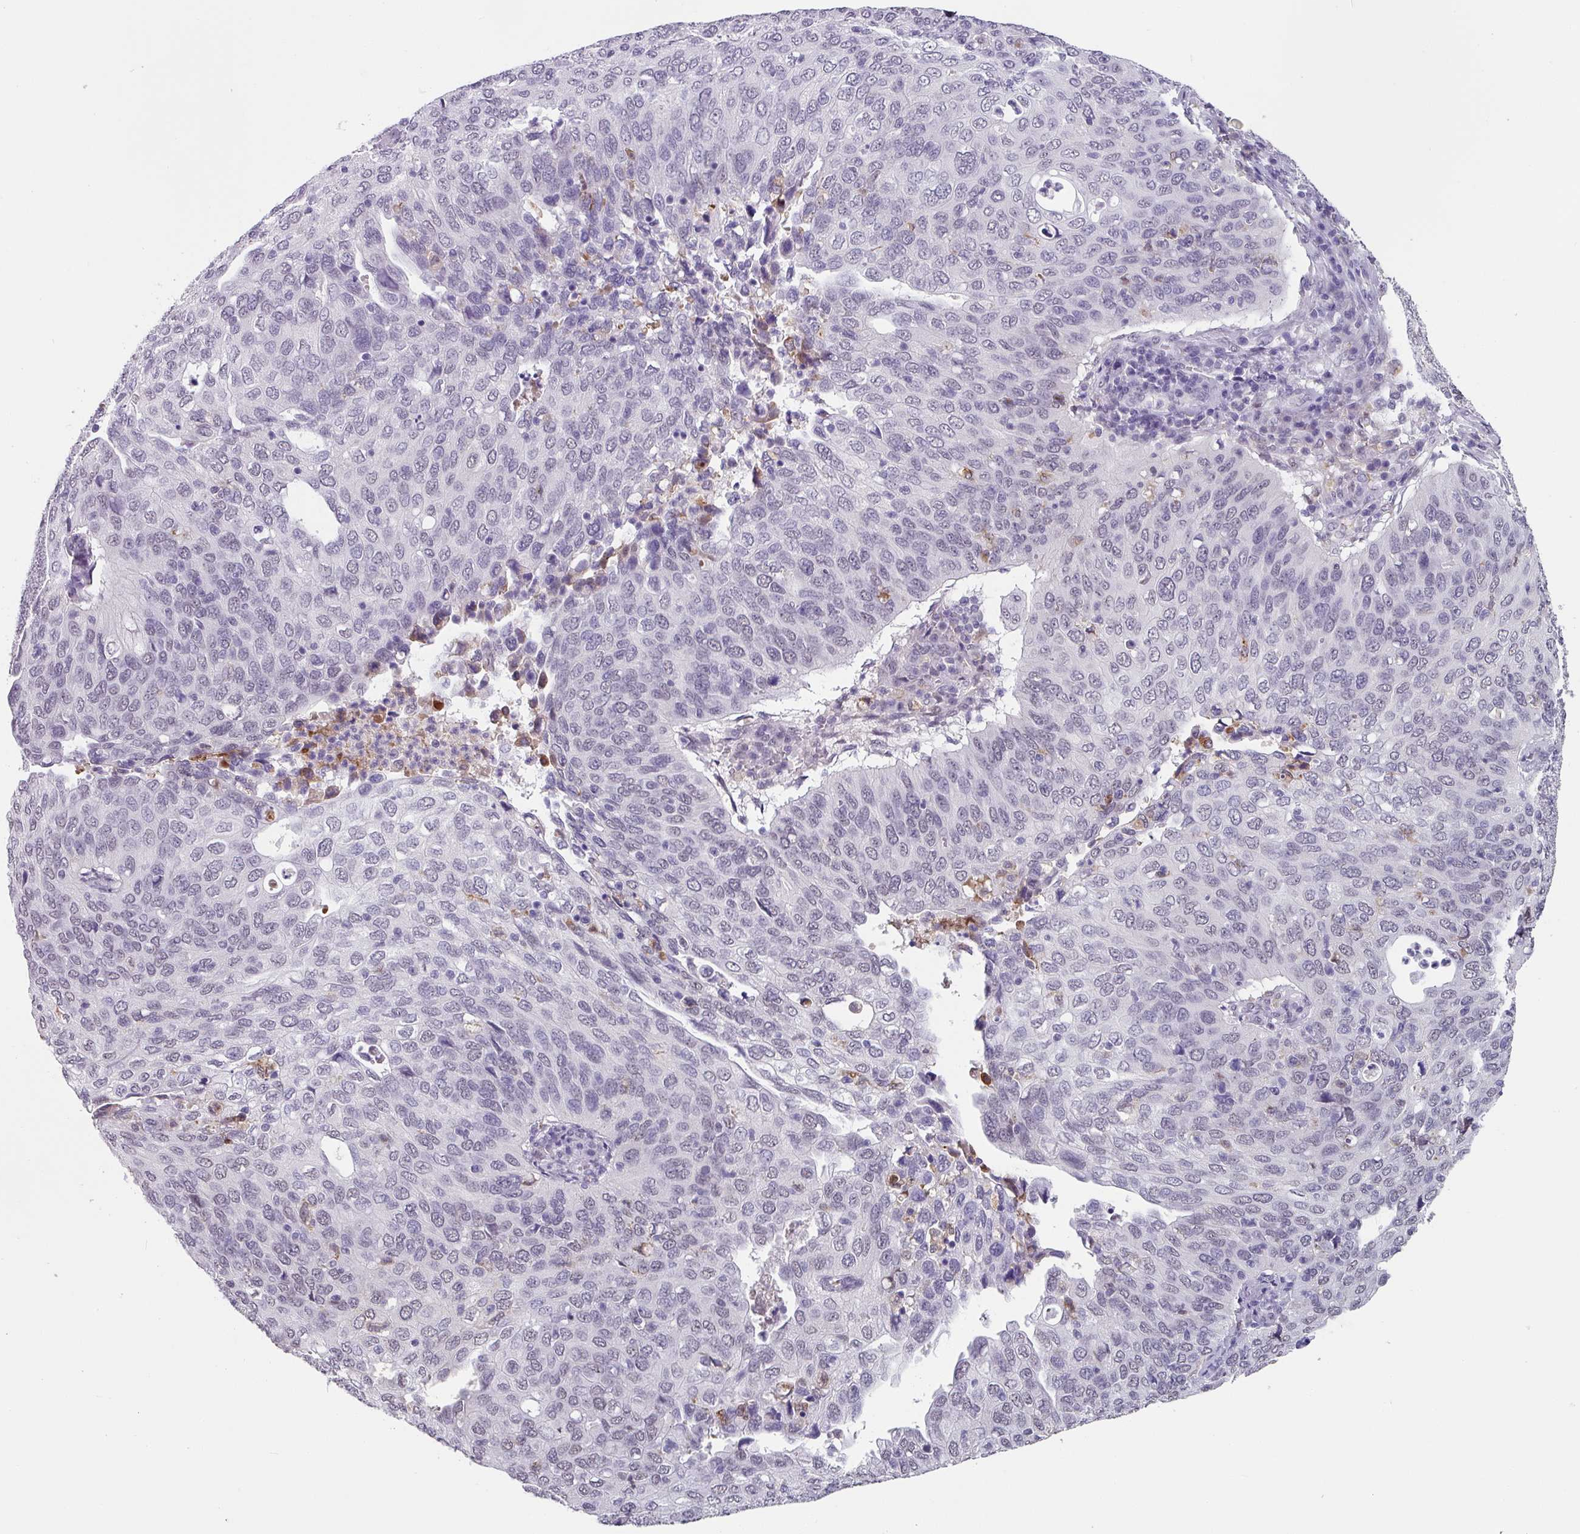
{"staining": {"intensity": "negative", "quantity": "none", "location": "none"}, "tissue": "cervical cancer", "cell_type": "Tumor cells", "image_type": "cancer", "snomed": [{"axis": "morphology", "description": "Squamous cell carcinoma, NOS"}, {"axis": "topography", "description": "Cervix"}], "caption": "Immunohistochemistry (IHC) image of neoplastic tissue: human squamous cell carcinoma (cervical) stained with DAB (3,3'-diaminobenzidine) reveals no significant protein positivity in tumor cells. The staining was performed using DAB to visualize the protein expression in brown, while the nuclei were stained in blue with hematoxylin (Magnification: 20x).", "gene": "C1QB", "patient": {"sex": "female", "age": 36}}